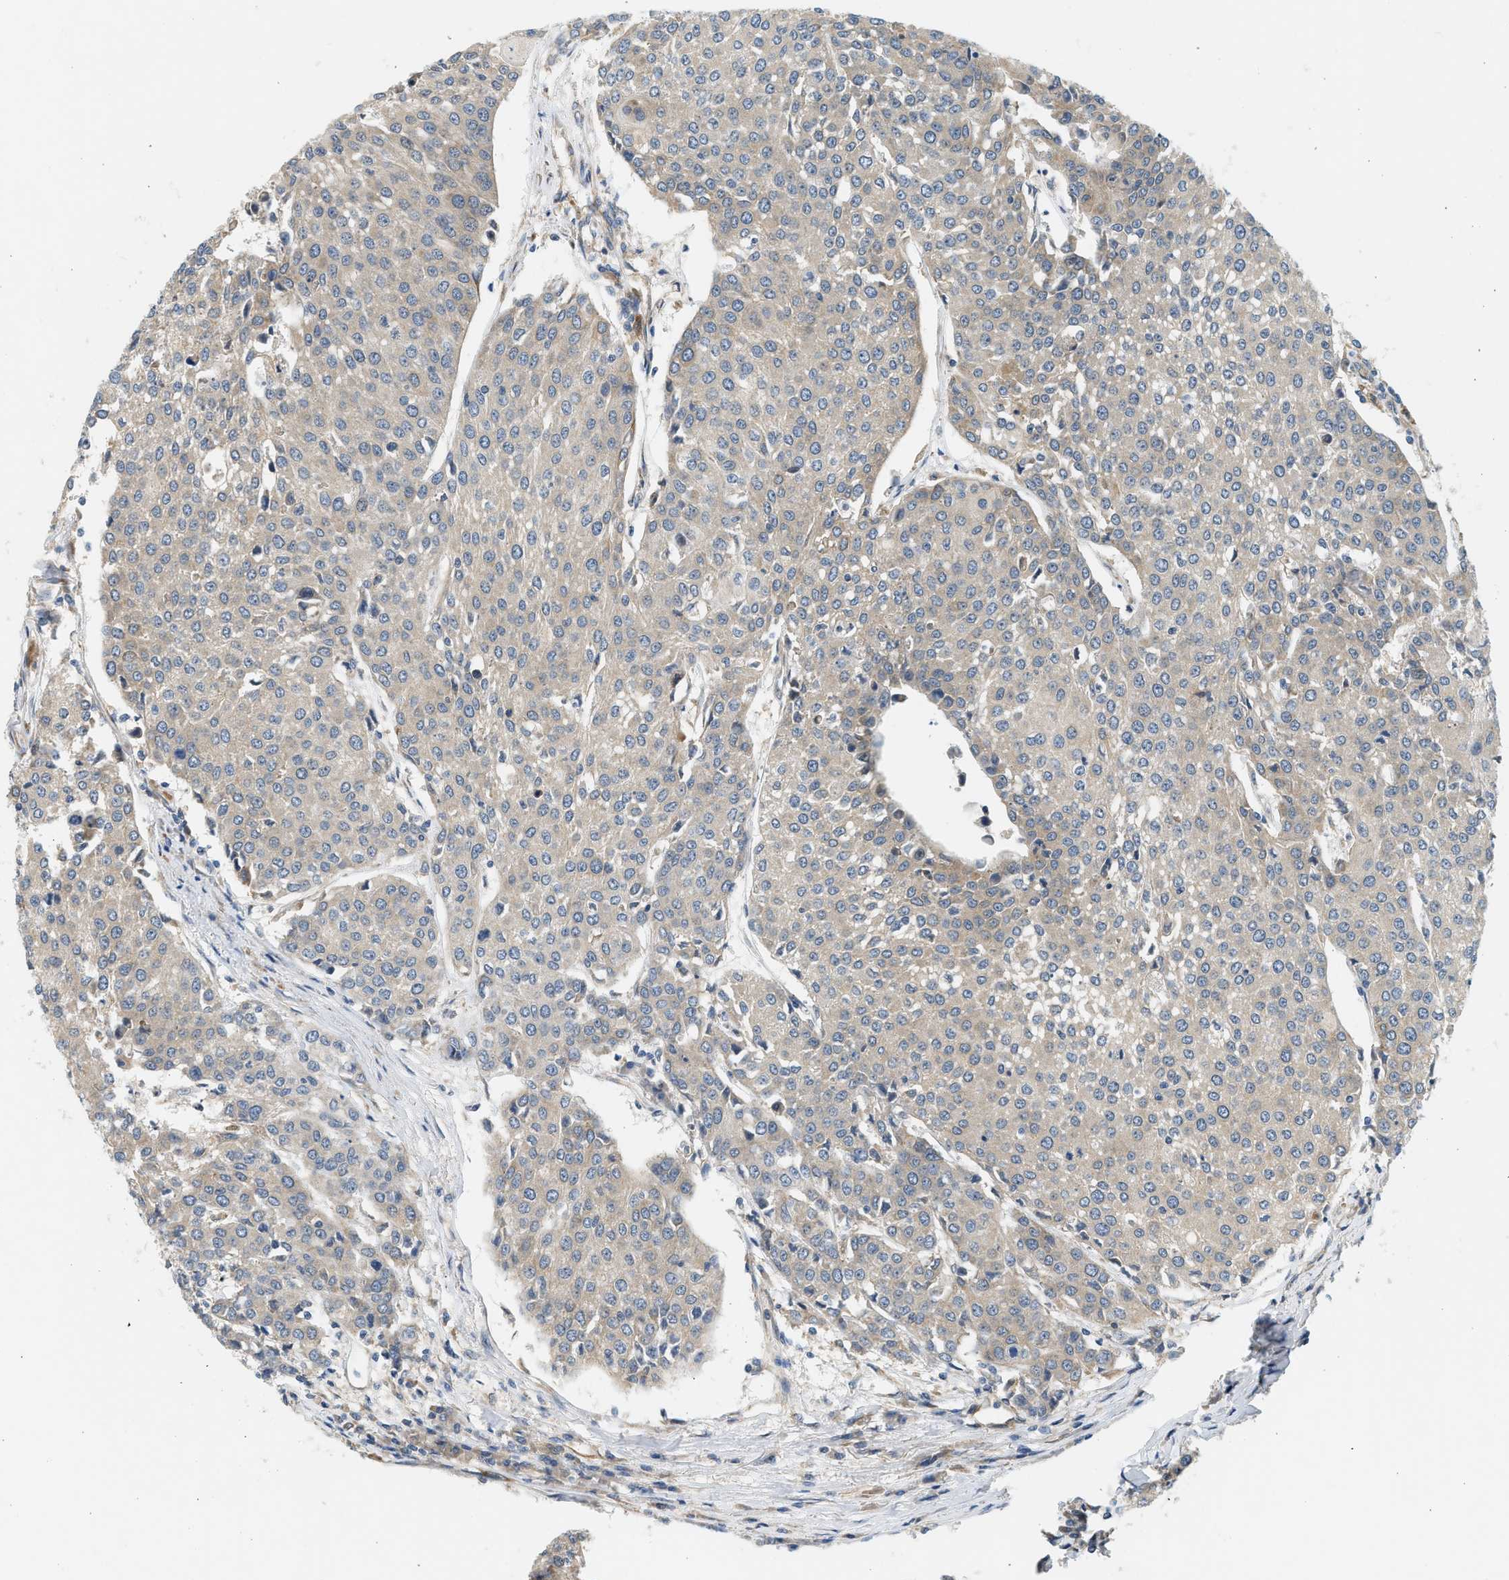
{"staining": {"intensity": "weak", "quantity": "<25%", "location": "cytoplasmic/membranous"}, "tissue": "urothelial cancer", "cell_type": "Tumor cells", "image_type": "cancer", "snomed": [{"axis": "morphology", "description": "Urothelial carcinoma, High grade"}, {"axis": "topography", "description": "Urinary bladder"}], "caption": "Immunohistochemistry histopathology image of neoplastic tissue: urothelial cancer stained with DAB demonstrates no significant protein positivity in tumor cells. (DAB immunohistochemistry (IHC) with hematoxylin counter stain).", "gene": "KDELR2", "patient": {"sex": "female", "age": 85}}